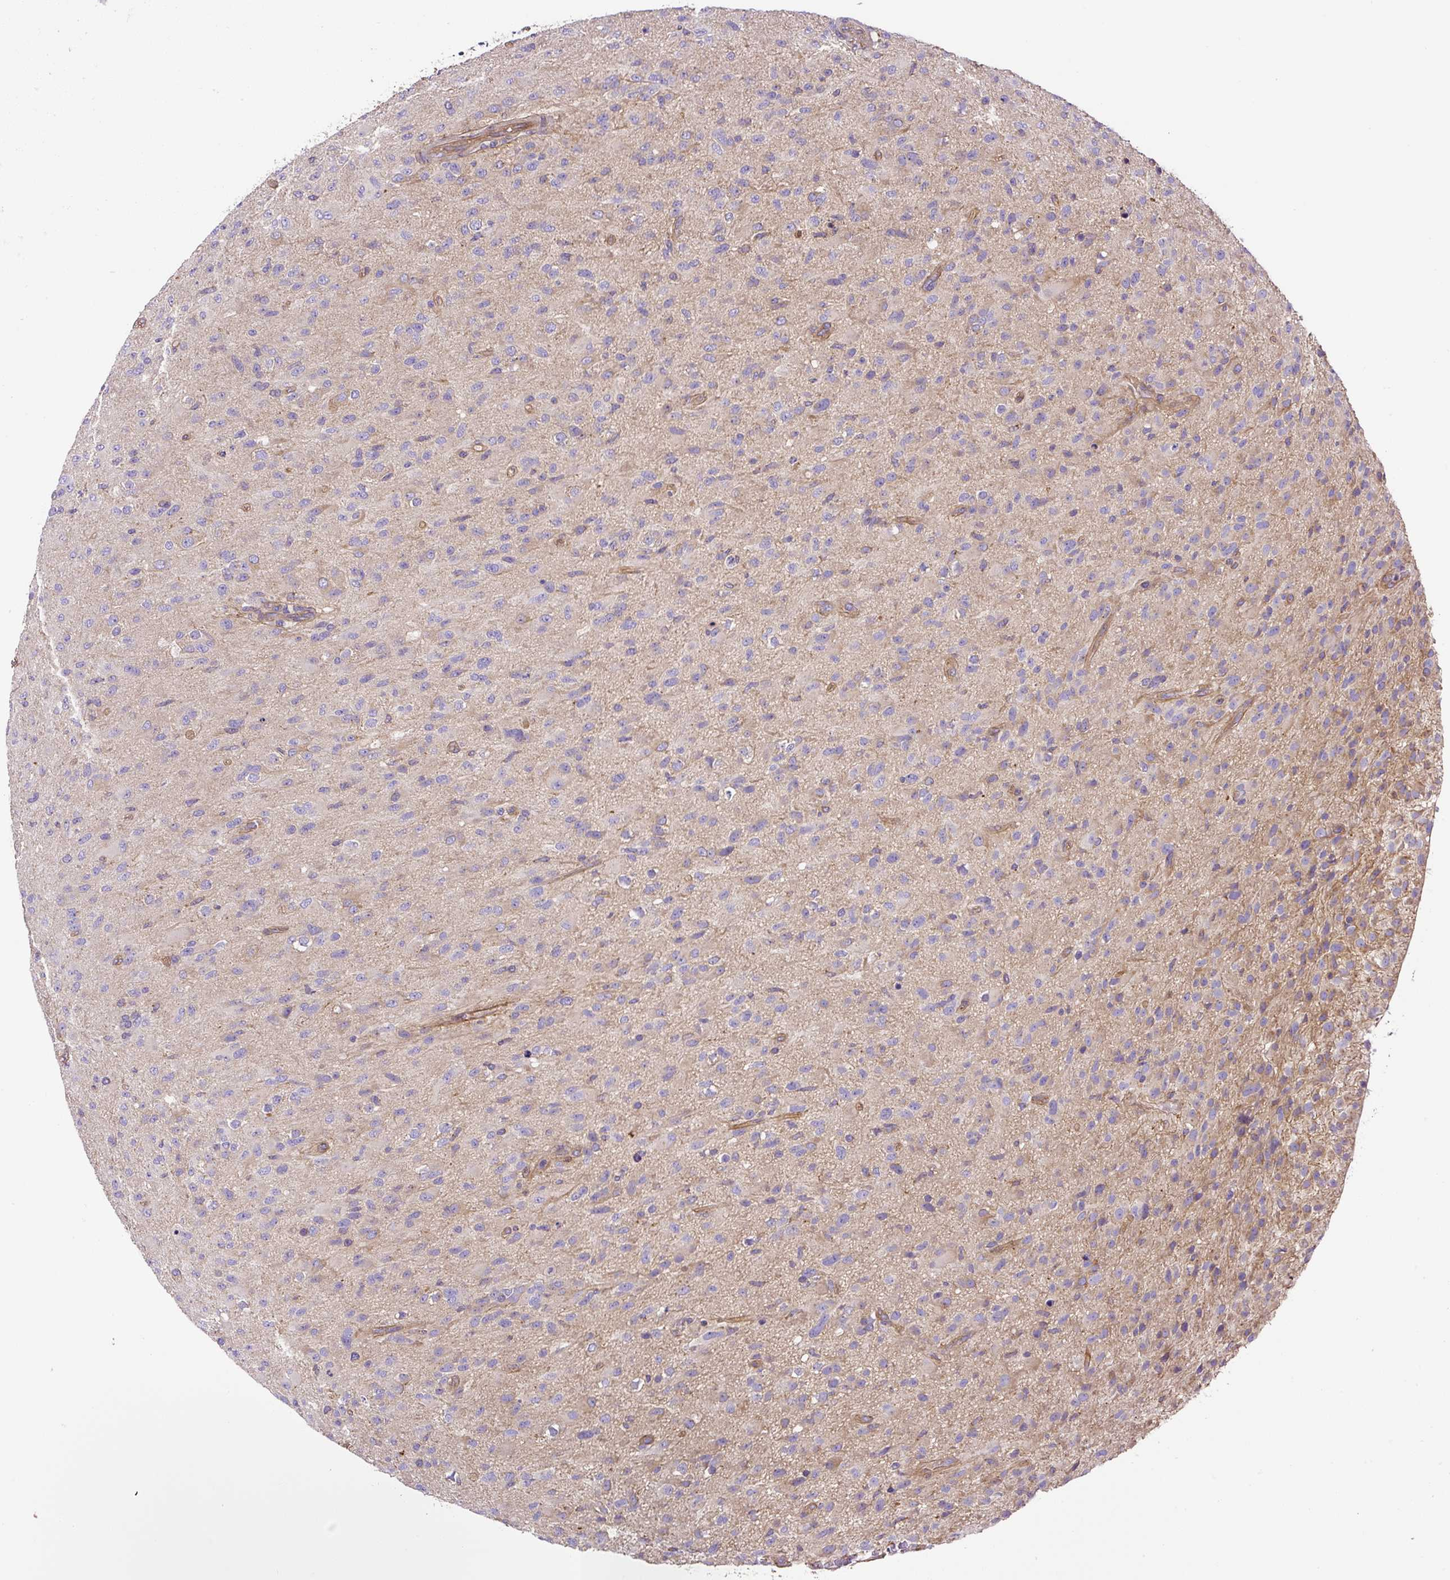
{"staining": {"intensity": "moderate", "quantity": "<25%", "location": "cytoplasmic/membranous"}, "tissue": "glioma", "cell_type": "Tumor cells", "image_type": "cancer", "snomed": [{"axis": "morphology", "description": "Glioma, malignant, Low grade"}, {"axis": "topography", "description": "Brain"}], "caption": "This is a histology image of IHC staining of glioma, which shows moderate positivity in the cytoplasmic/membranous of tumor cells.", "gene": "DCTN1", "patient": {"sex": "male", "age": 65}}